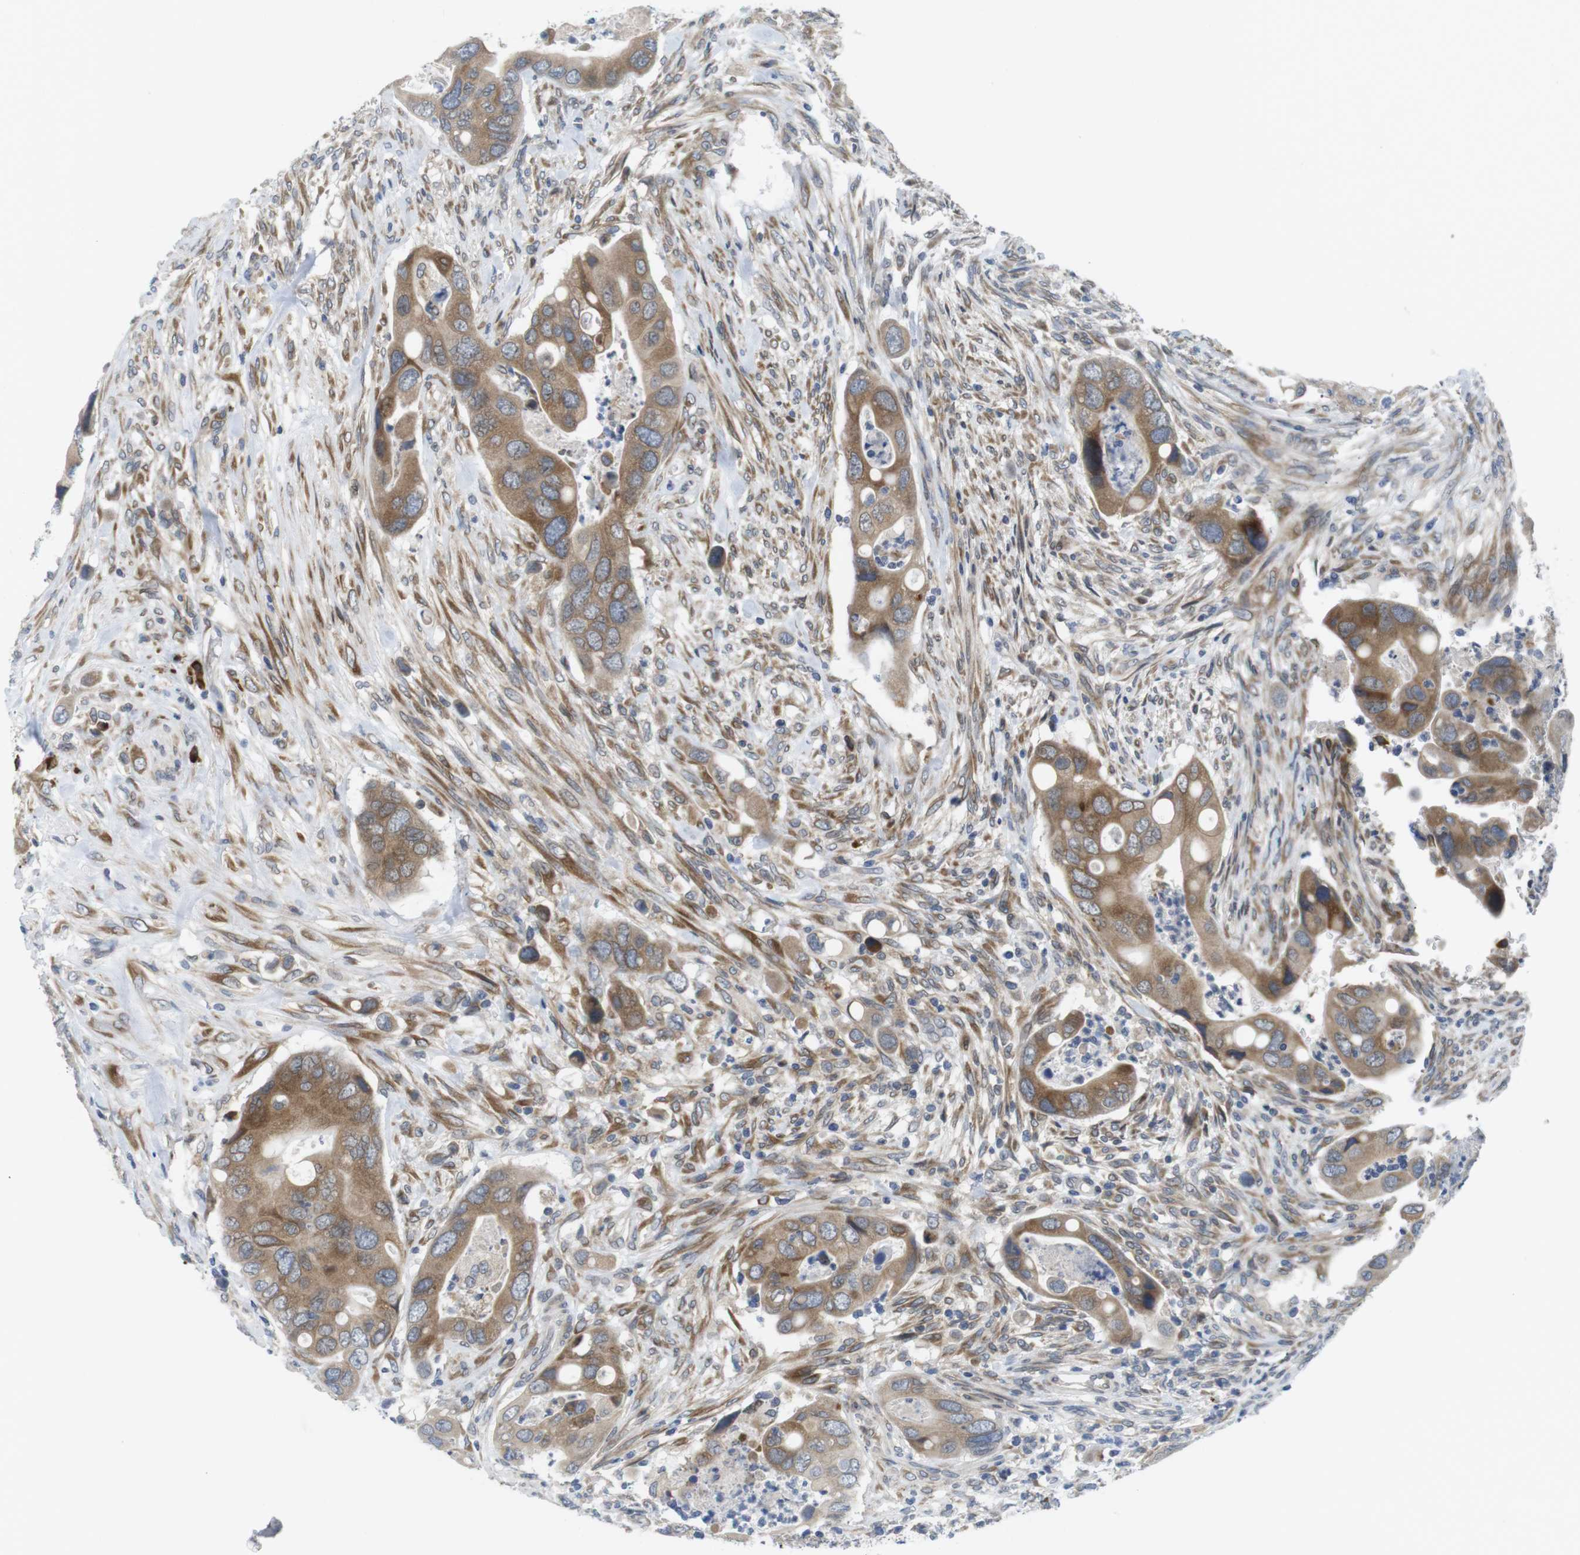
{"staining": {"intensity": "moderate", "quantity": ">75%", "location": "cytoplasmic/membranous"}, "tissue": "colorectal cancer", "cell_type": "Tumor cells", "image_type": "cancer", "snomed": [{"axis": "morphology", "description": "Adenocarcinoma, NOS"}, {"axis": "topography", "description": "Rectum"}], "caption": "Protein positivity by IHC reveals moderate cytoplasmic/membranous positivity in approximately >75% of tumor cells in colorectal adenocarcinoma.", "gene": "ERGIC3", "patient": {"sex": "female", "age": 57}}